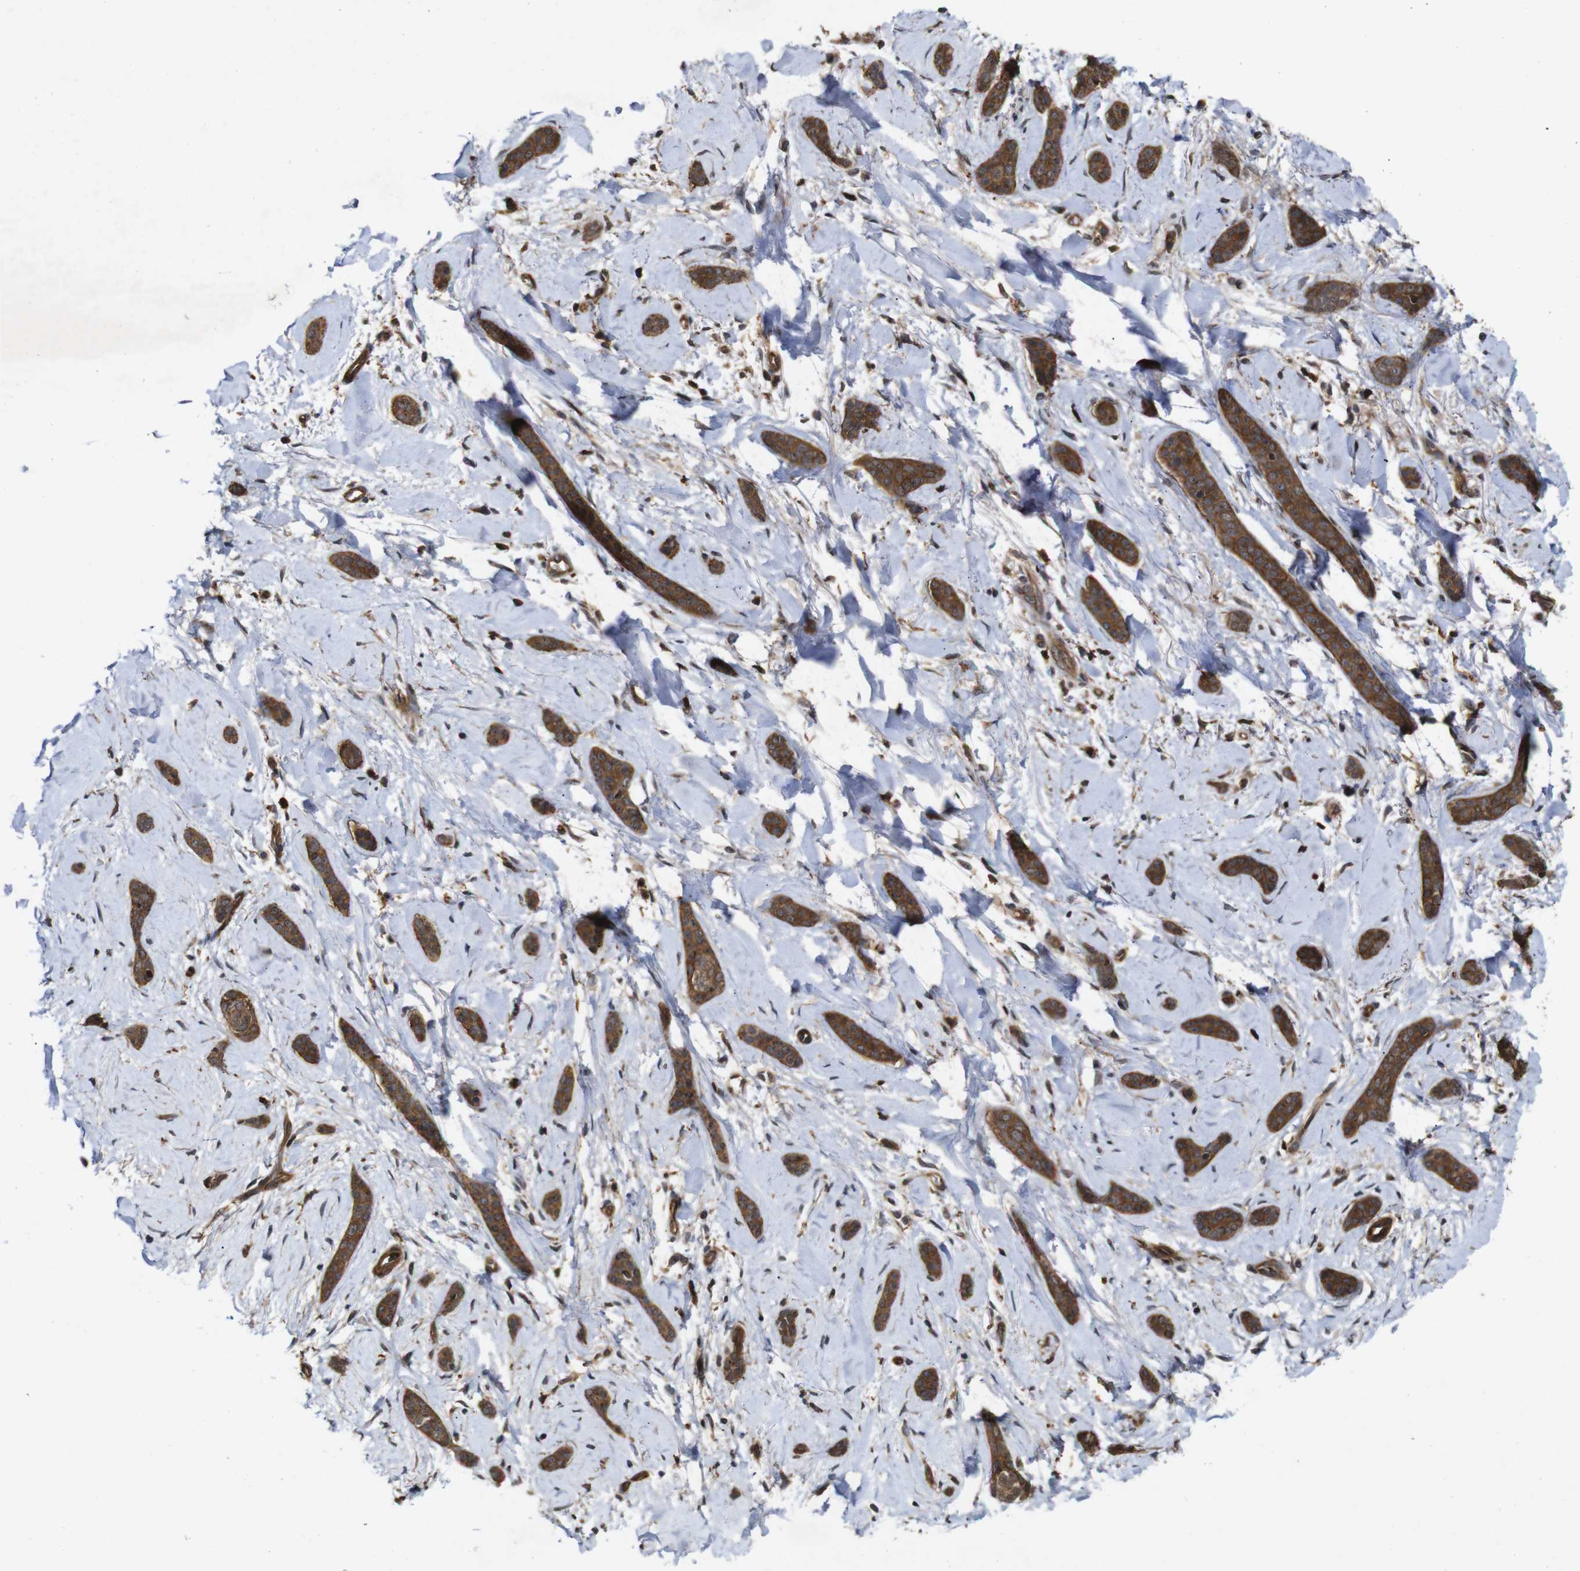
{"staining": {"intensity": "moderate", "quantity": ">75%", "location": "cytoplasmic/membranous"}, "tissue": "skin cancer", "cell_type": "Tumor cells", "image_type": "cancer", "snomed": [{"axis": "morphology", "description": "Basal cell carcinoma"}, {"axis": "morphology", "description": "Adnexal tumor, benign"}, {"axis": "topography", "description": "Skin"}], "caption": "A high-resolution image shows IHC staining of skin cancer, which demonstrates moderate cytoplasmic/membranous staining in approximately >75% of tumor cells.", "gene": "NANOS1", "patient": {"sex": "female", "age": 42}}